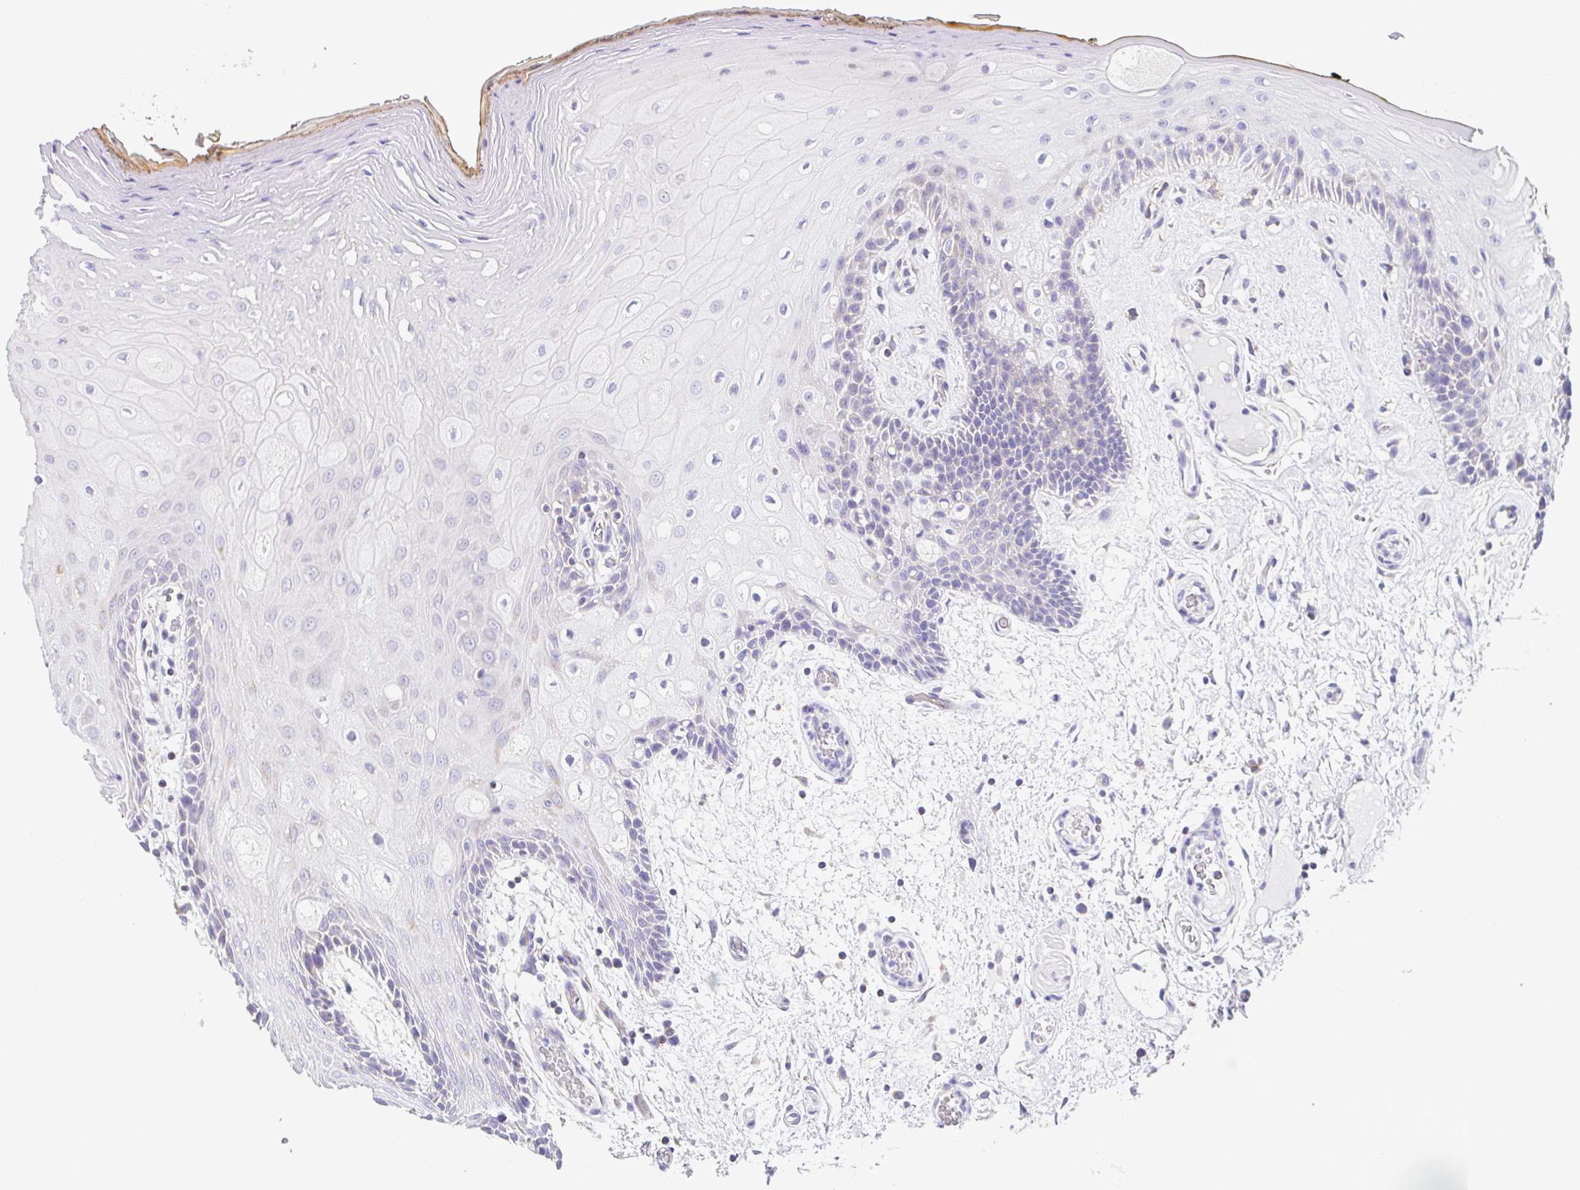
{"staining": {"intensity": "negative", "quantity": "none", "location": "none"}, "tissue": "oral mucosa", "cell_type": "Squamous epithelial cells", "image_type": "normal", "snomed": [{"axis": "morphology", "description": "Normal tissue, NOS"}, {"axis": "morphology", "description": "Squamous cell carcinoma, NOS"}, {"axis": "topography", "description": "Oral tissue"}, {"axis": "topography", "description": "Head-Neck"}], "caption": "DAB (3,3'-diaminobenzidine) immunohistochemical staining of benign oral mucosa demonstrates no significant positivity in squamous epithelial cells. (Brightfield microscopy of DAB IHC at high magnification).", "gene": "GINM1", "patient": {"sex": "male", "age": 52}}